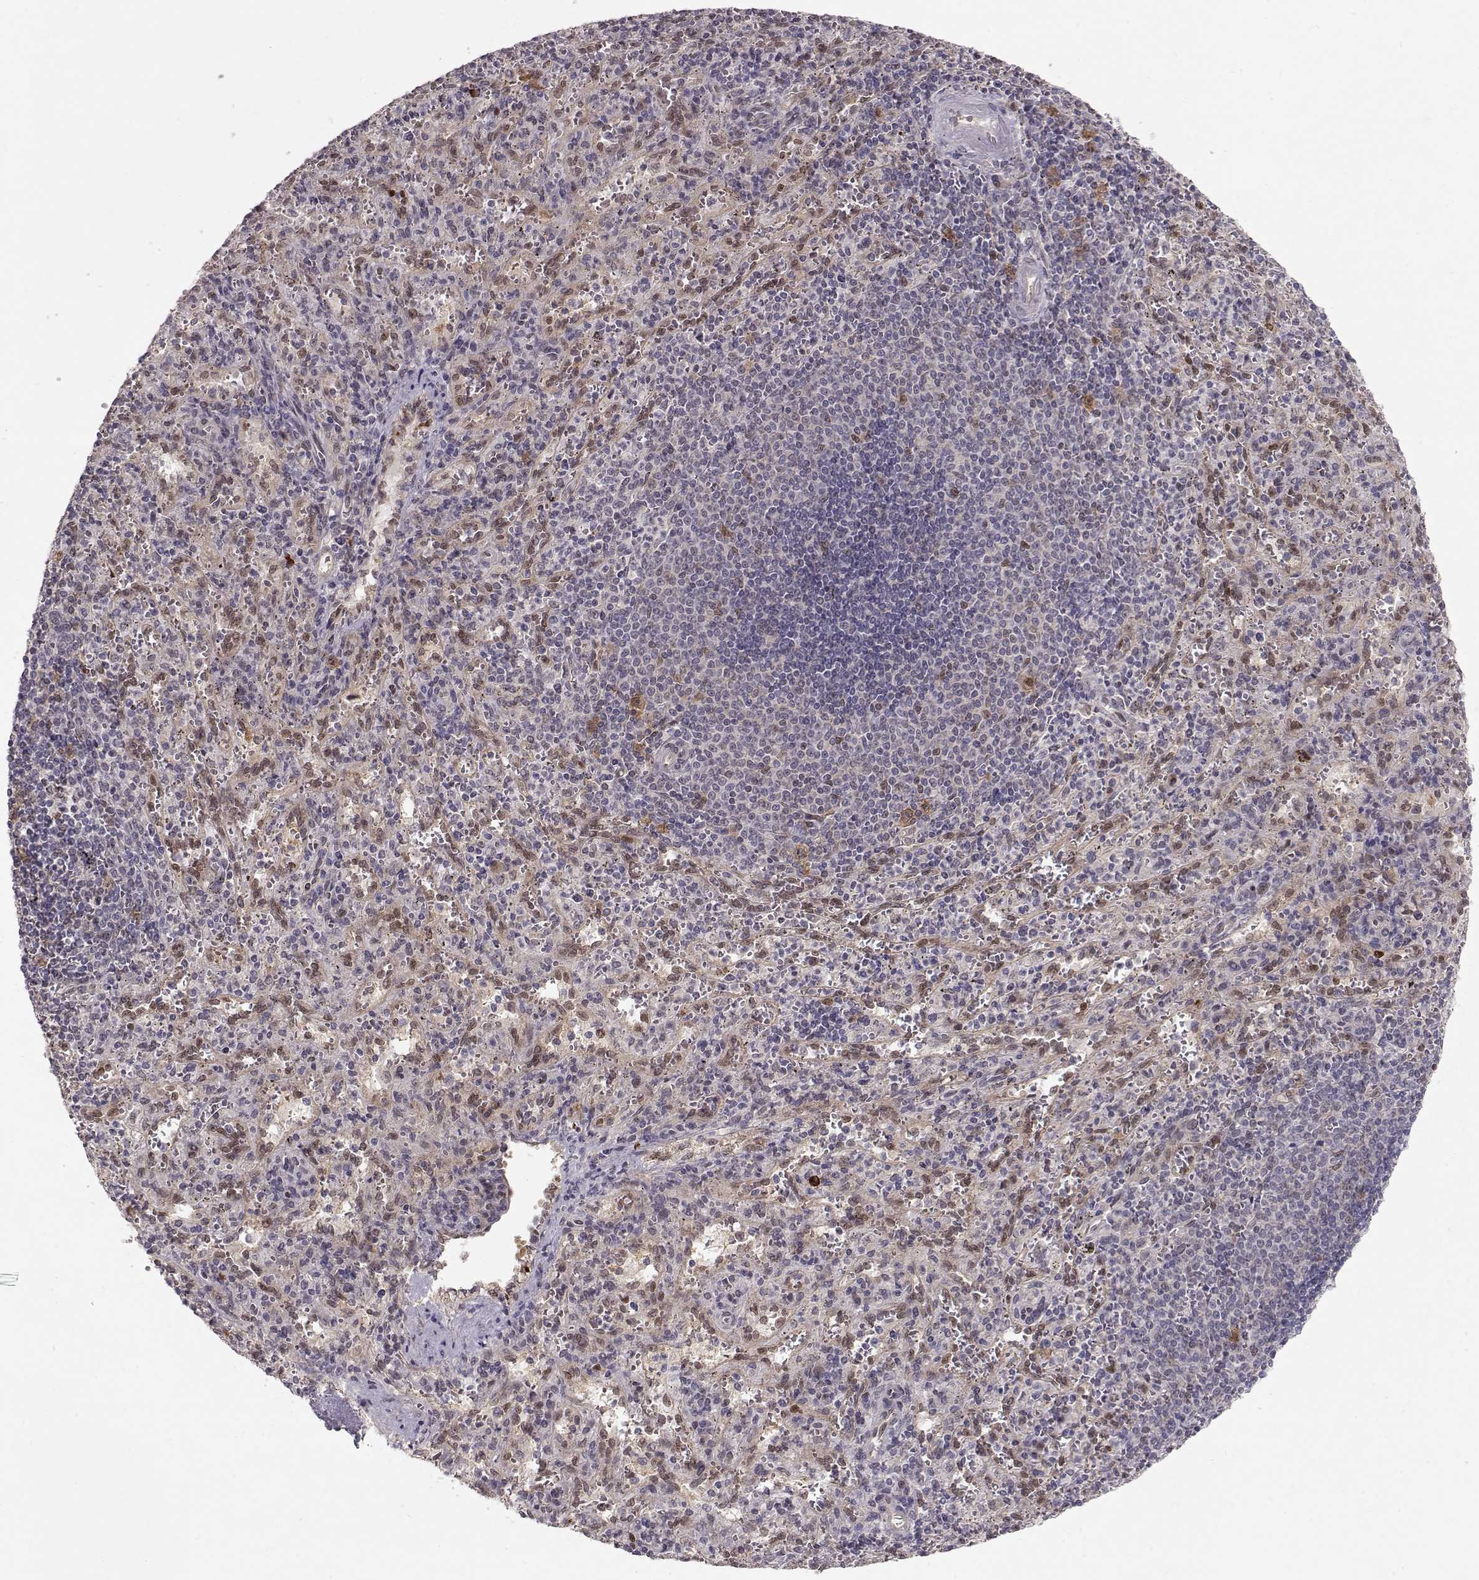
{"staining": {"intensity": "moderate", "quantity": "<25%", "location": "cytoplasmic/membranous"}, "tissue": "spleen", "cell_type": "Cells in red pulp", "image_type": "normal", "snomed": [{"axis": "morphology", "description": "Normal tissue, NOS"}, {"axis": "topography", "description": "Spleen"}], "caption": "Immunohistochemical staining of benign human spleen exhibits low levels of moderate cytoplasmic/membranous expression in about <25% of cells in red pulp. (DAB (3,3'-diaminobenzidine) IHC with brightfield microscopy, high magnification).", "gene": "CDK4", "patient": {"sex": "male", "age": 57}}